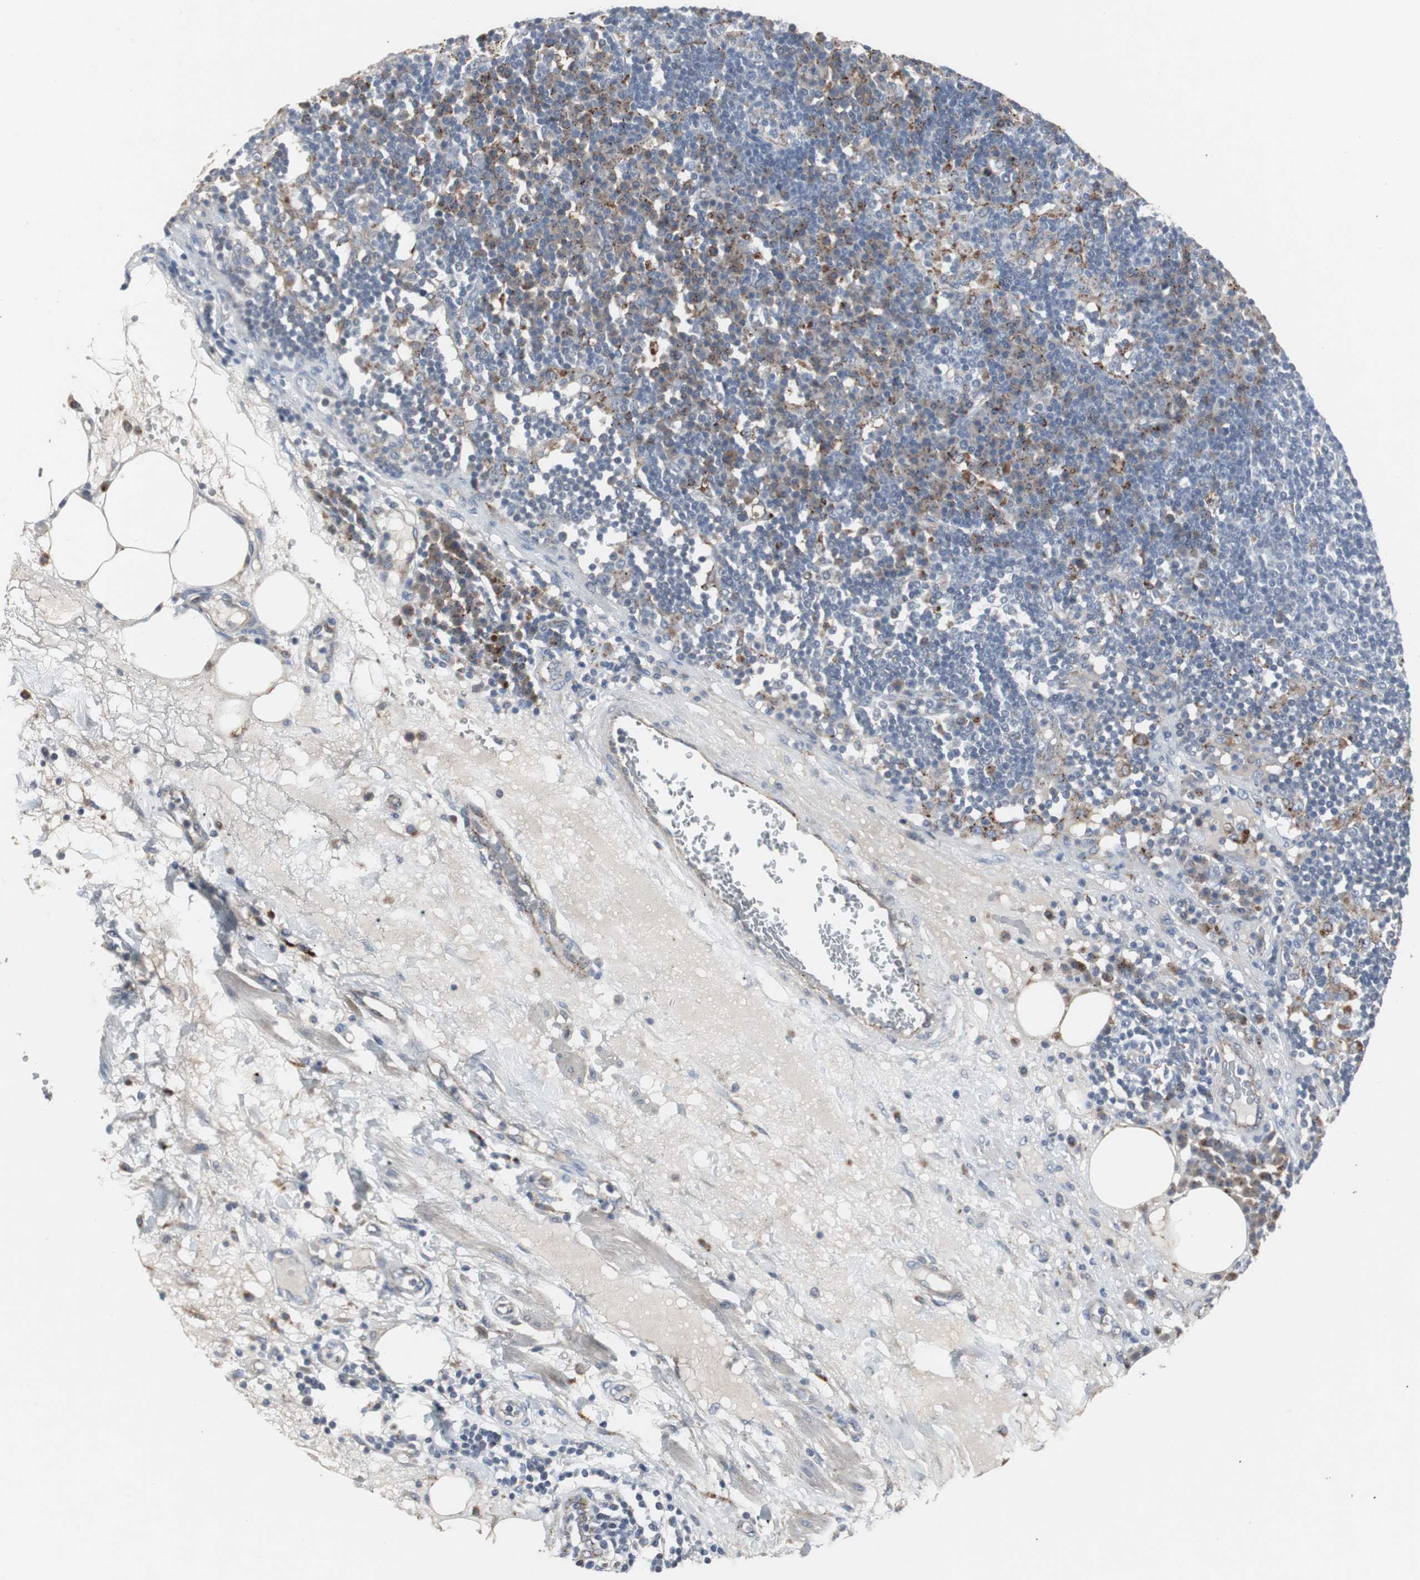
{"staining": {"intensity": "moderate", "quantity": "<25%", "location": "cytoplasmic/membranous"}, "tissue": "lymph node", "cell_type": "Germinal center cells", "image_type": "normal", "snomed": [{"axis": "morphology", "description": "Normal tissue, NOS"}, {"axis": "morphology", "description": "Squamous cell carcinoma, metastatic, NOS"}, {"axis": "topography", "description": "Lymph node"}], "caption": "Lymph node stained for a protein exhibits moderate cytoplasmic/membranous positivity in germinal center cells. (Stains: DAB in brown, nuclei in blue, Microscopy: brightfield microscopy at high magnification).", "gene": "GBA1", "patient": {"sex": "female", "age": 53}}